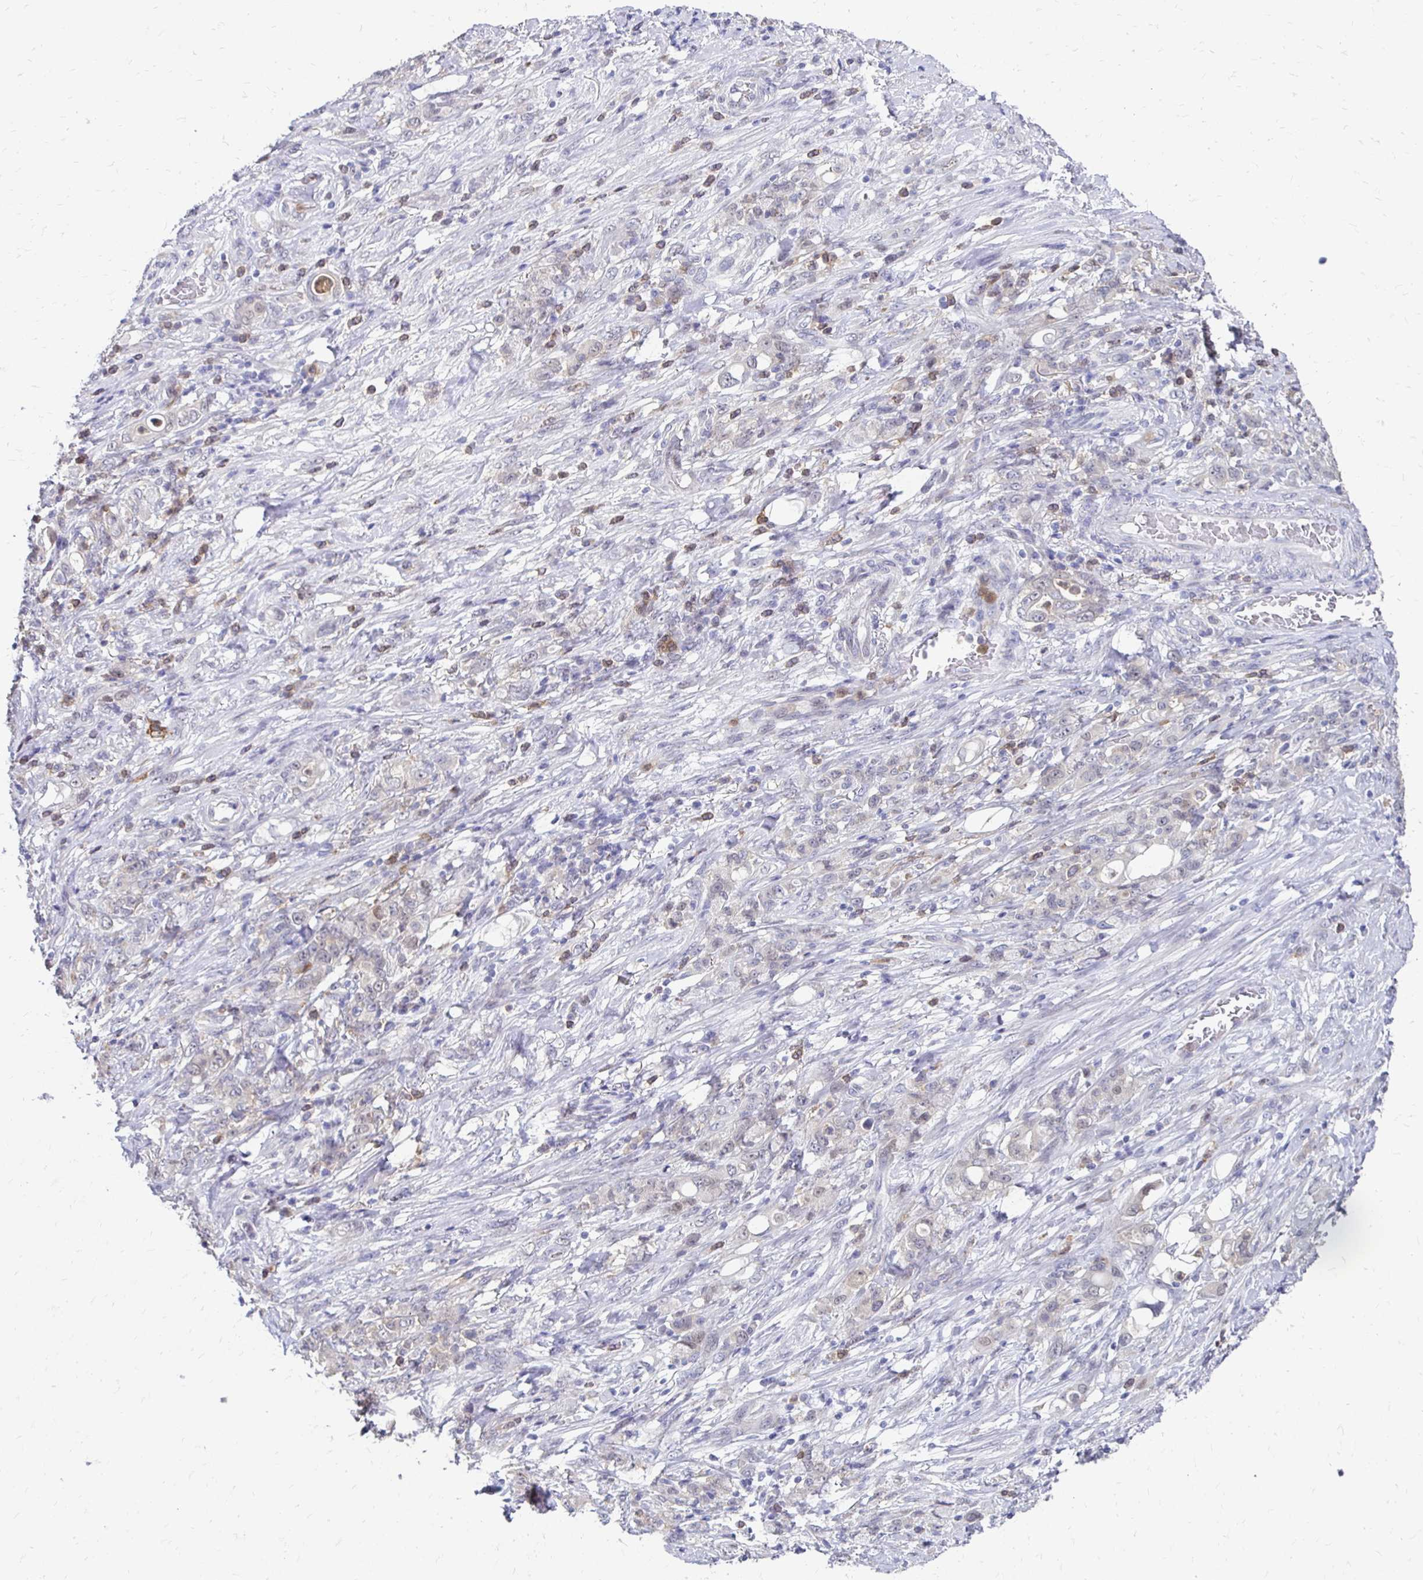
{"staining": {"intensity": "negative", "quantity": "none", "location": "none"}, "tissue": "stomach cancer", "cell_type": "Tumor cells", "image_type": "cancer", "snomed": [{"axis": "morphology", "description": "Adenocarcinoma, NOS"}, {"axis": "topography", "description": "Stomach"}], "caption": "DAB immunohistochemical staining of stomach cancer exhibits no significant staining in tumor cells. Brightfield microscopy of immunohistochemistry (IHC) stained with DAB (brown) and hematoxylin (blue), captured at high magnification.", "gene": "PADI2", "patient": {"sex": "female", "age": 79}}